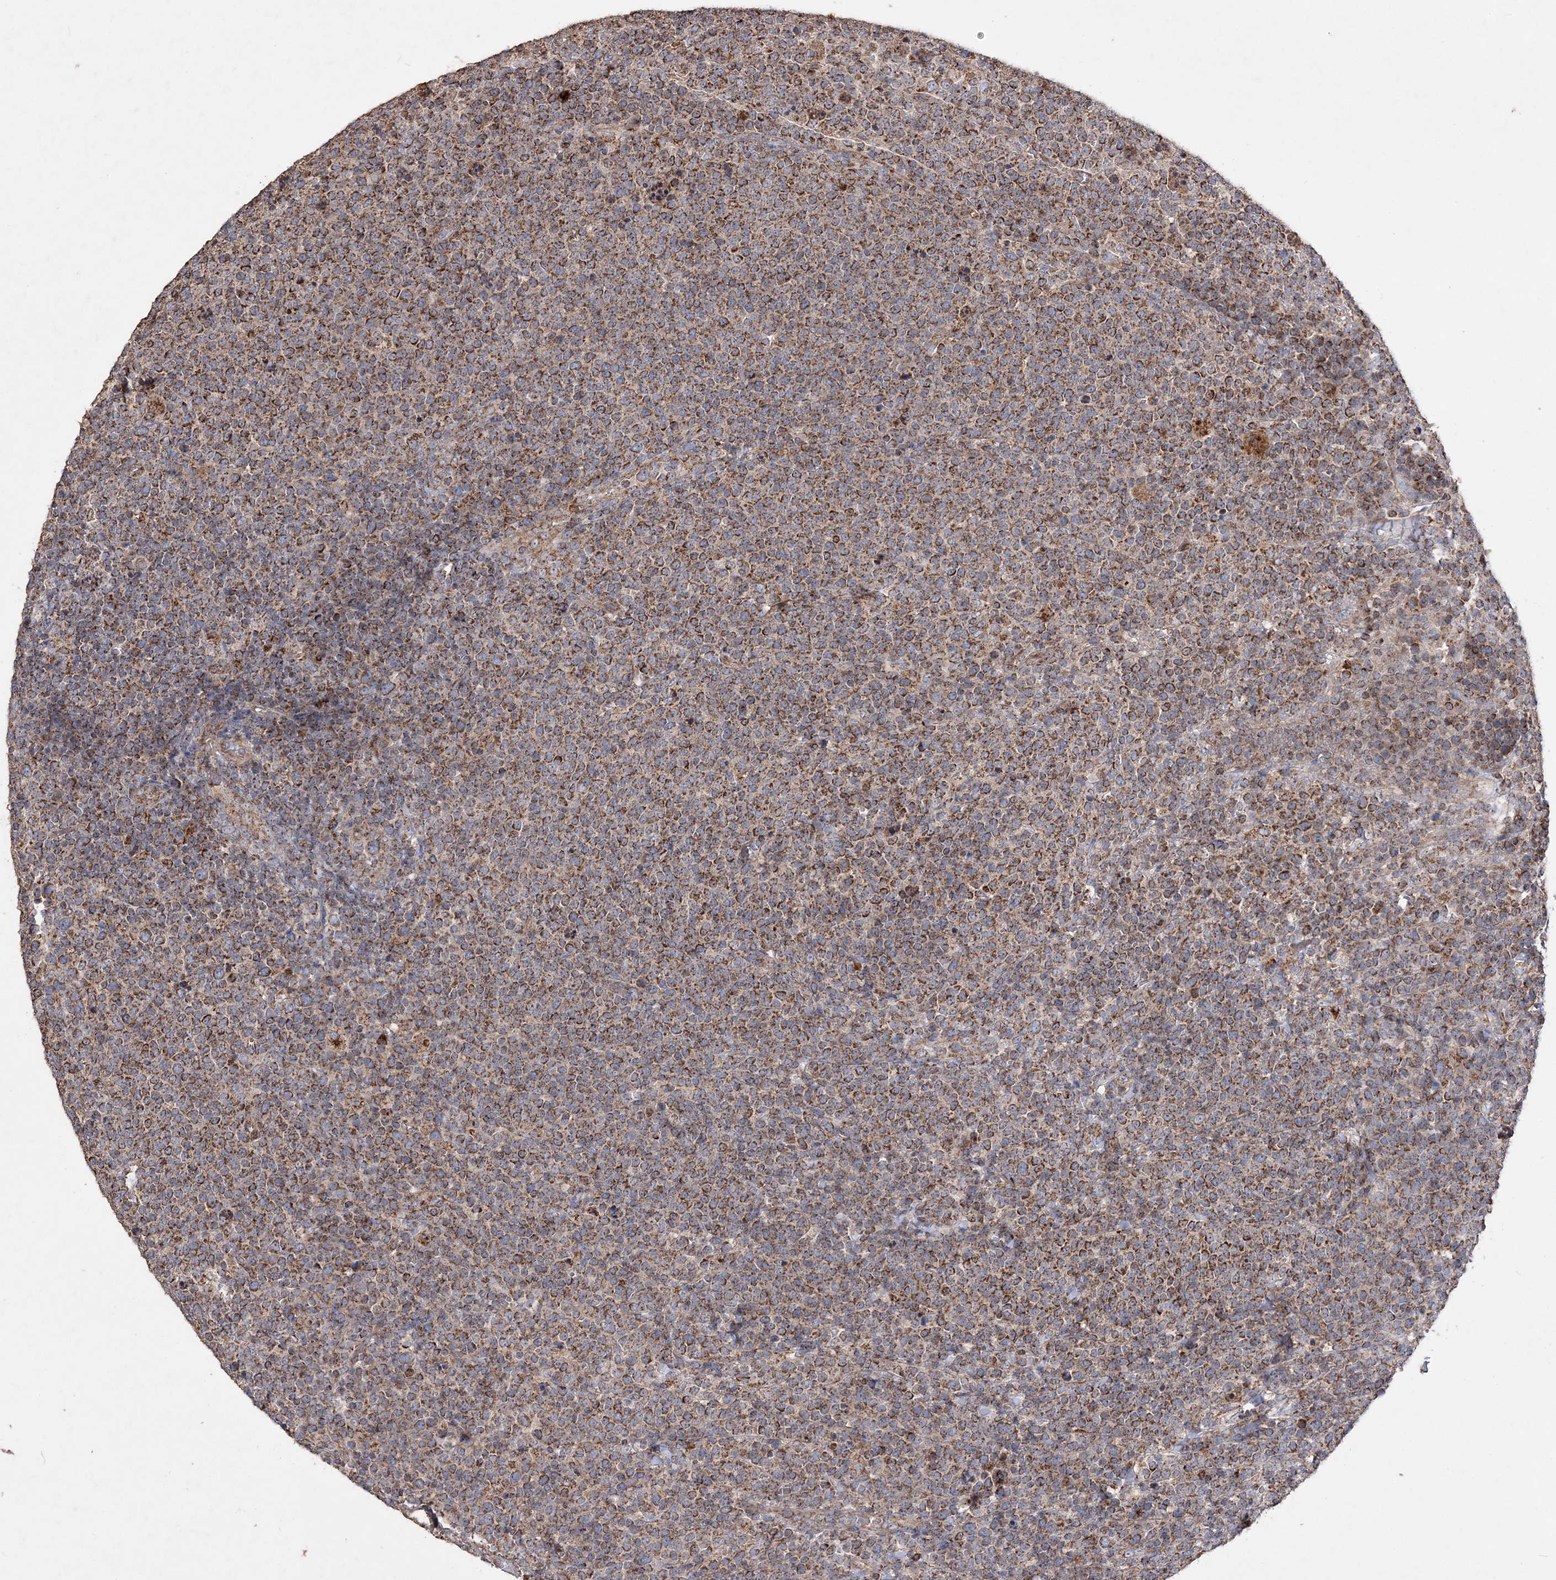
{"staining": {"intensity": "strong", "quantity": ">75%", "location": "cytoplasmic/membranous"}, "tissue": "lymphoma", "cell_type": "Tumor cells", "image_type": "cancer", "snomed": [{"axis": "morphology", "description": "Malignant lymphoma, non-Hodgkin's type, High grade"}, {"axis": "topography", "description": "Lymph node"}], "caption": "Immunohistochemical staining of lymphoma reveals high levels of strong cytoplasmic/membranous staining in about >75% of tumor cells.", "gene": "POC5", "patient": {"sex": "male", "age": 61}}